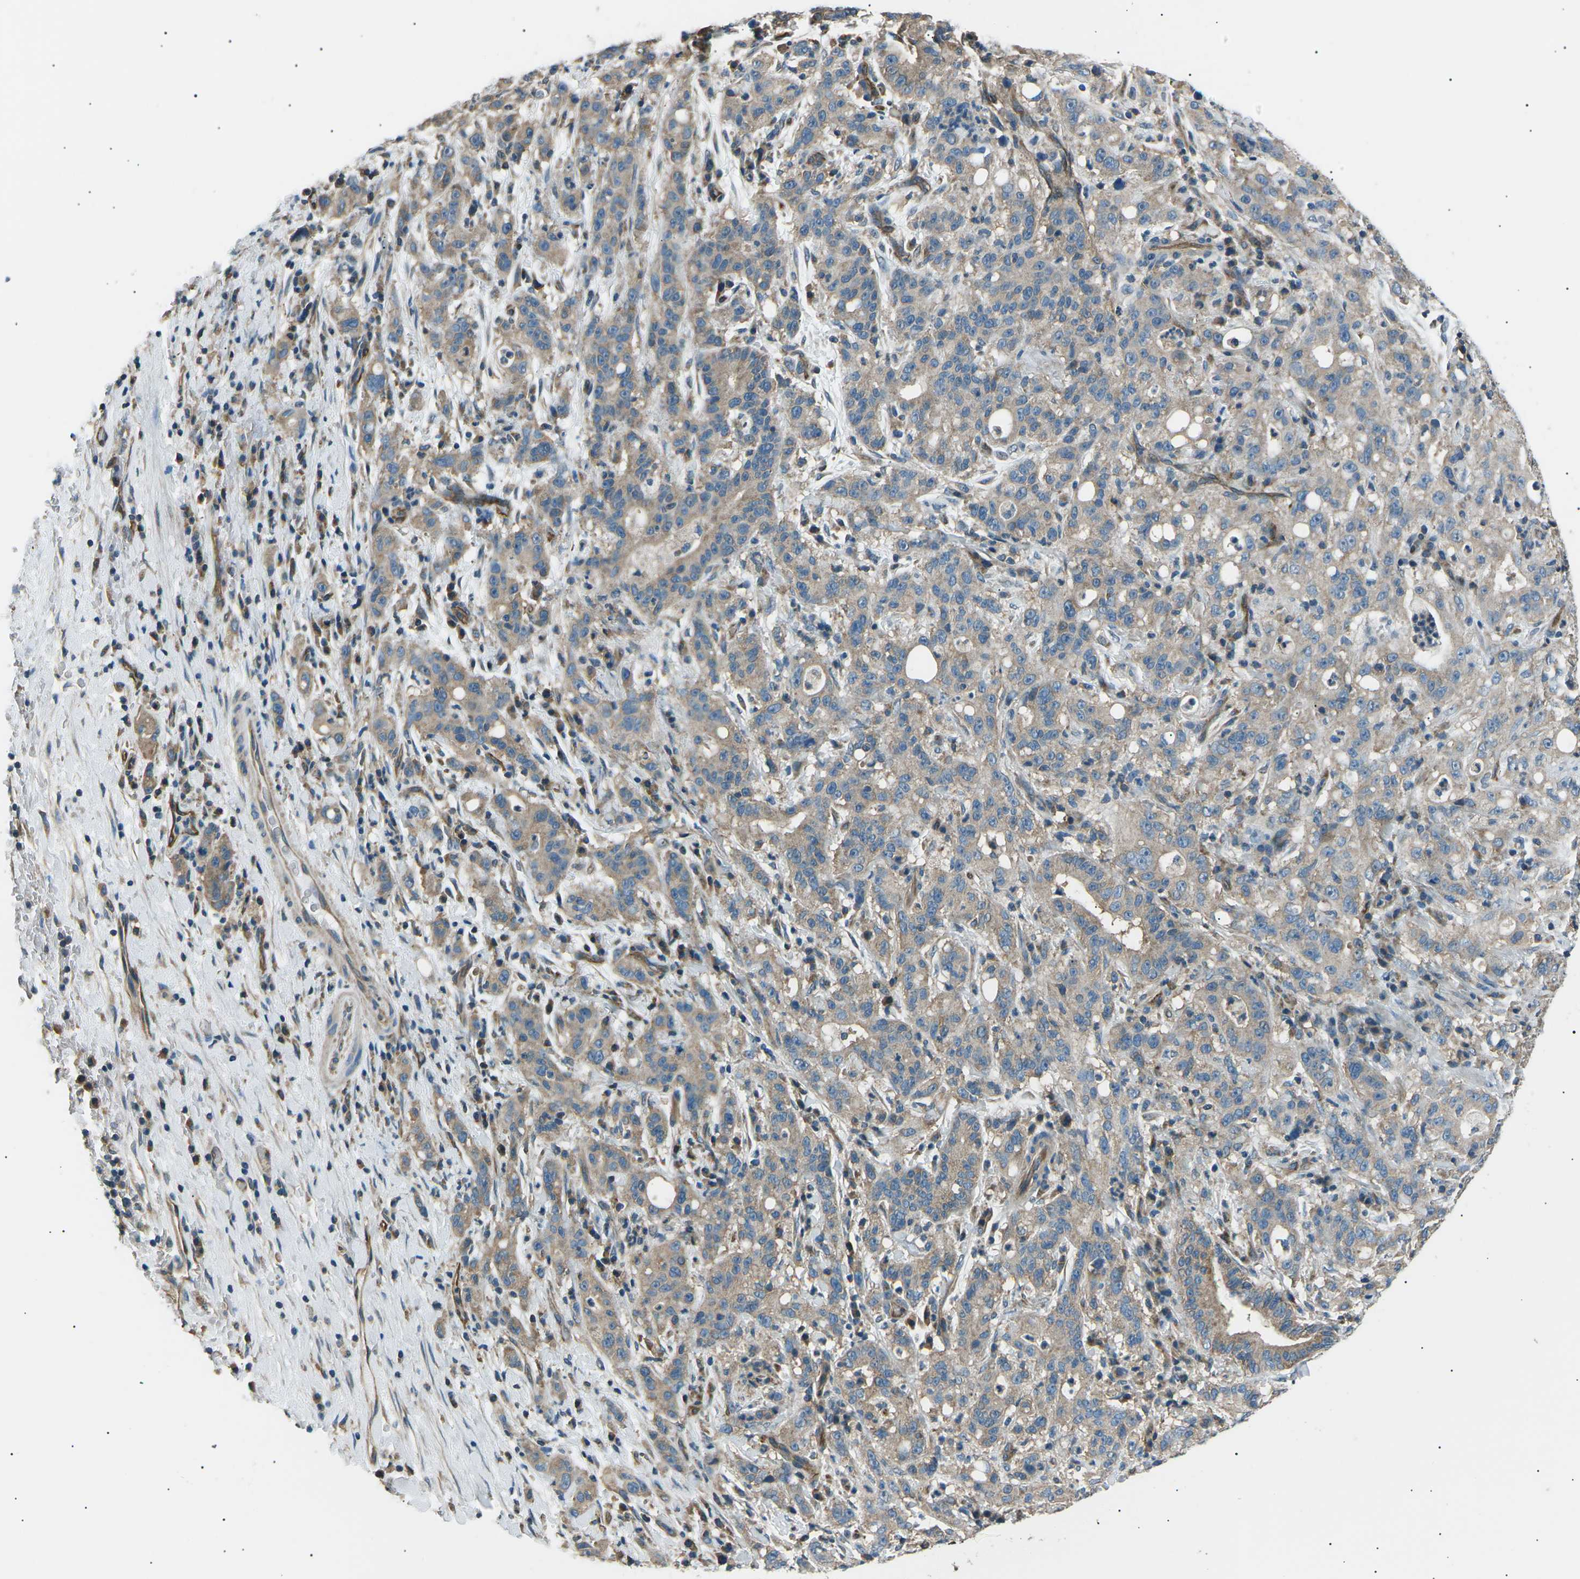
{"staining": {"intensity": "moderate", "quantity": ">75%", "location": "cytoplasmic/membranous"}, "tissue": "liver cancer", "cell_type": "Tumor cells", "image_type": "cancer", "snomed": [{"axis": "morphology", "description": "Cholangiocarcinoma"}, {"axis": "topography", "description": "Liver"}], "caption": "Immunohistochemical staining of liver cancer displays moderate cytoplasmic/membranous protein positivity in about >75% of tumor cells.", "gene": "SLK", "patient": {"sex": "female", "age": 38}}